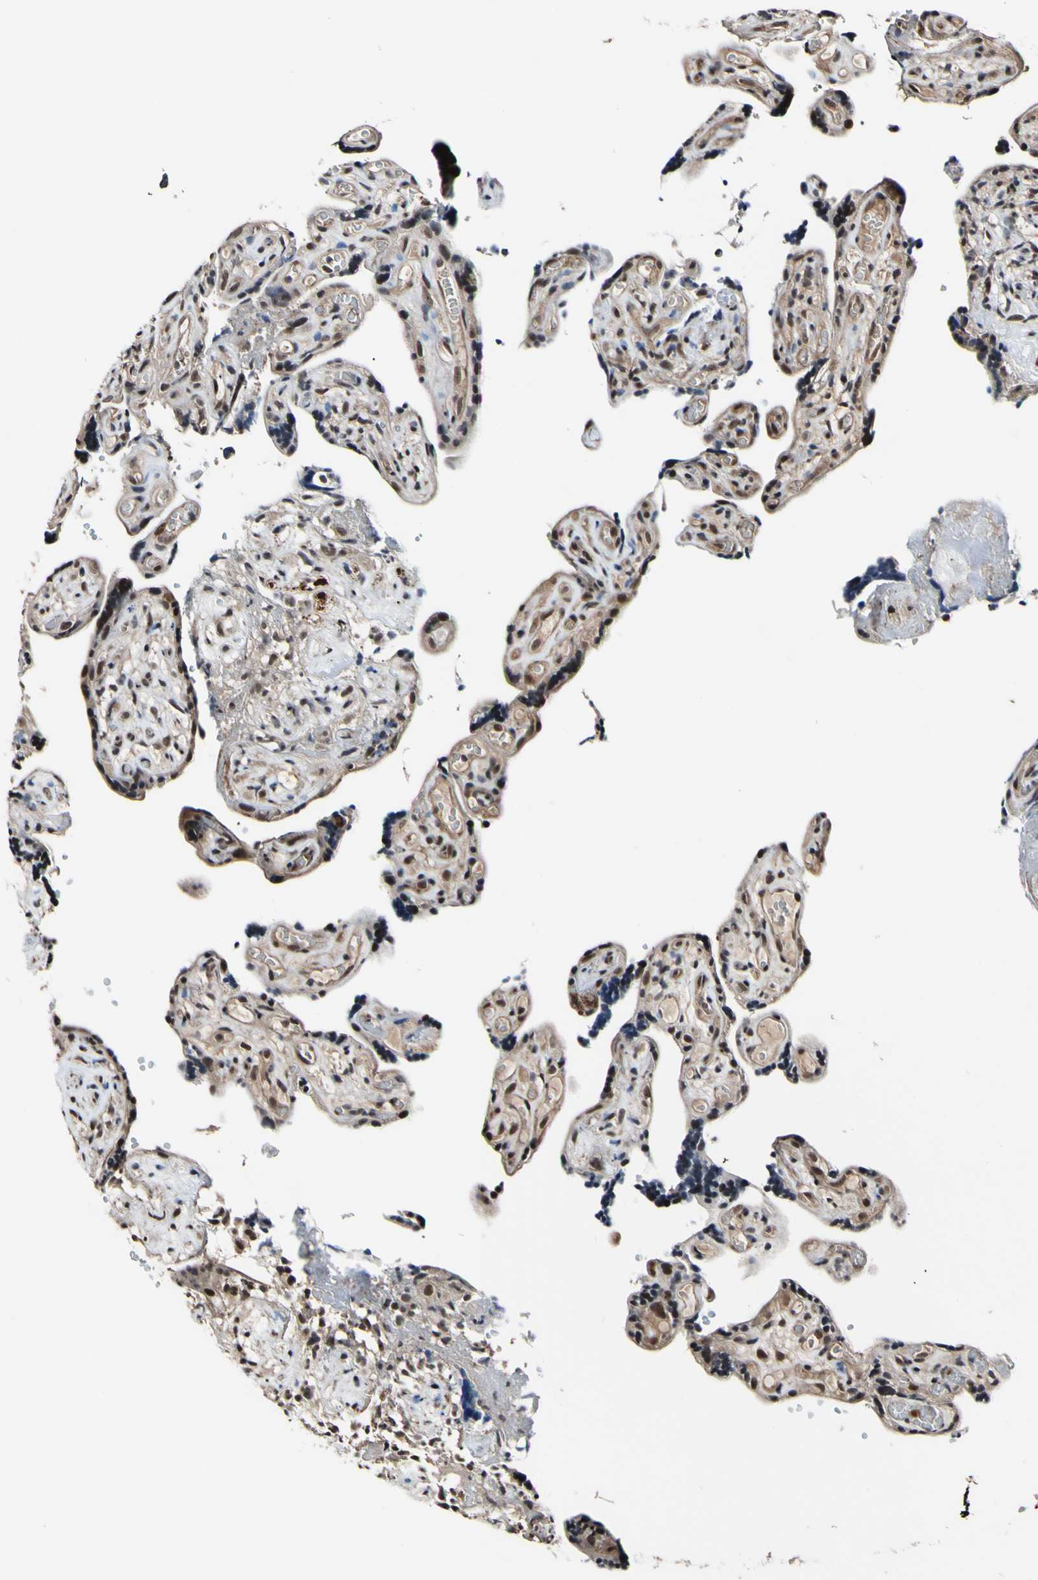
{"staining": {"intensity": "weak", "quantity": ">75%", "location": "cytoplasmic/membranous,nuclear"}, "tissue": "placenta", "cell_type": "Trophoblastic cells", "image_type": "normal", "snomed": [{"axis": "morphology", "description": "Normal tissue, NOS"}, {"axis": "topography", "description": "Placenta"}], "caption": "Placenta stained with DAB immunohistochemistry (IHC) demonstrates low levels of weak cytoplasmic/membranous,nuclear expression in approximately >75% of trophoblastic cells.", "gene": "PSMD10", "patient": {"sex": "female", "age": 30}}